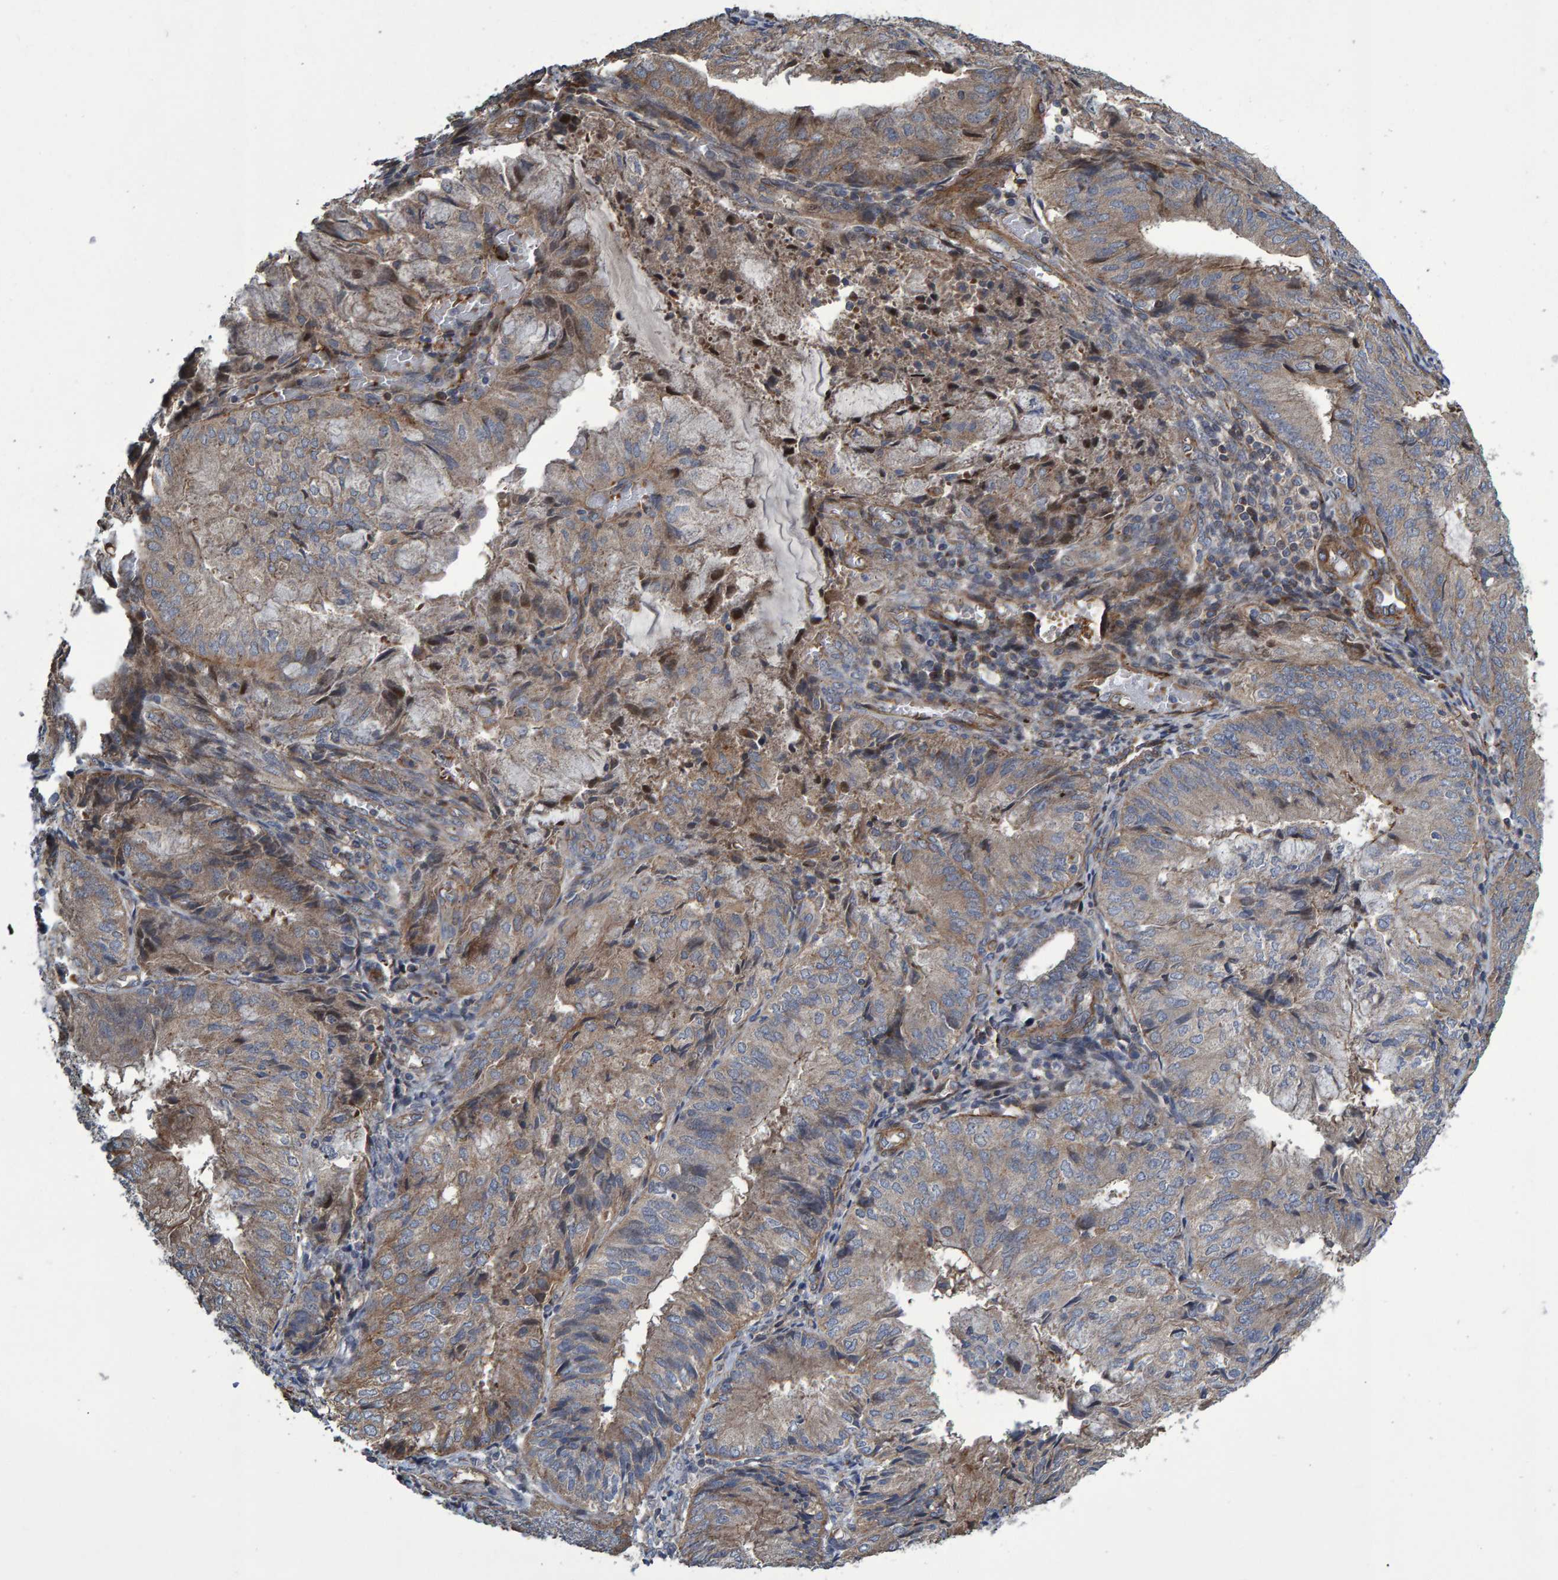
{"staining": {"intensity": "weak", "quantity": ">75%", "location": "cytoplasmic/membranous"}, "tissue": "endometrial cancer", "cell_type": "Tumor cells", "image_type": "cancer", "snomed": [{"axis": "morphology", "description": "Adenocarcinoma, NOS"}, {"axis": "topography", "description": "Endometrium"}], "caption": "DAB (3,3'-diaminobenzidine) immunohistochemical staining of adenocarcinoma (endometrial) shows weak cytoplasmic/membranous protein staining in about >75% of tumor cells.", "gene": "SLIT2", "patient": {"sex": "female", "age": 81}}